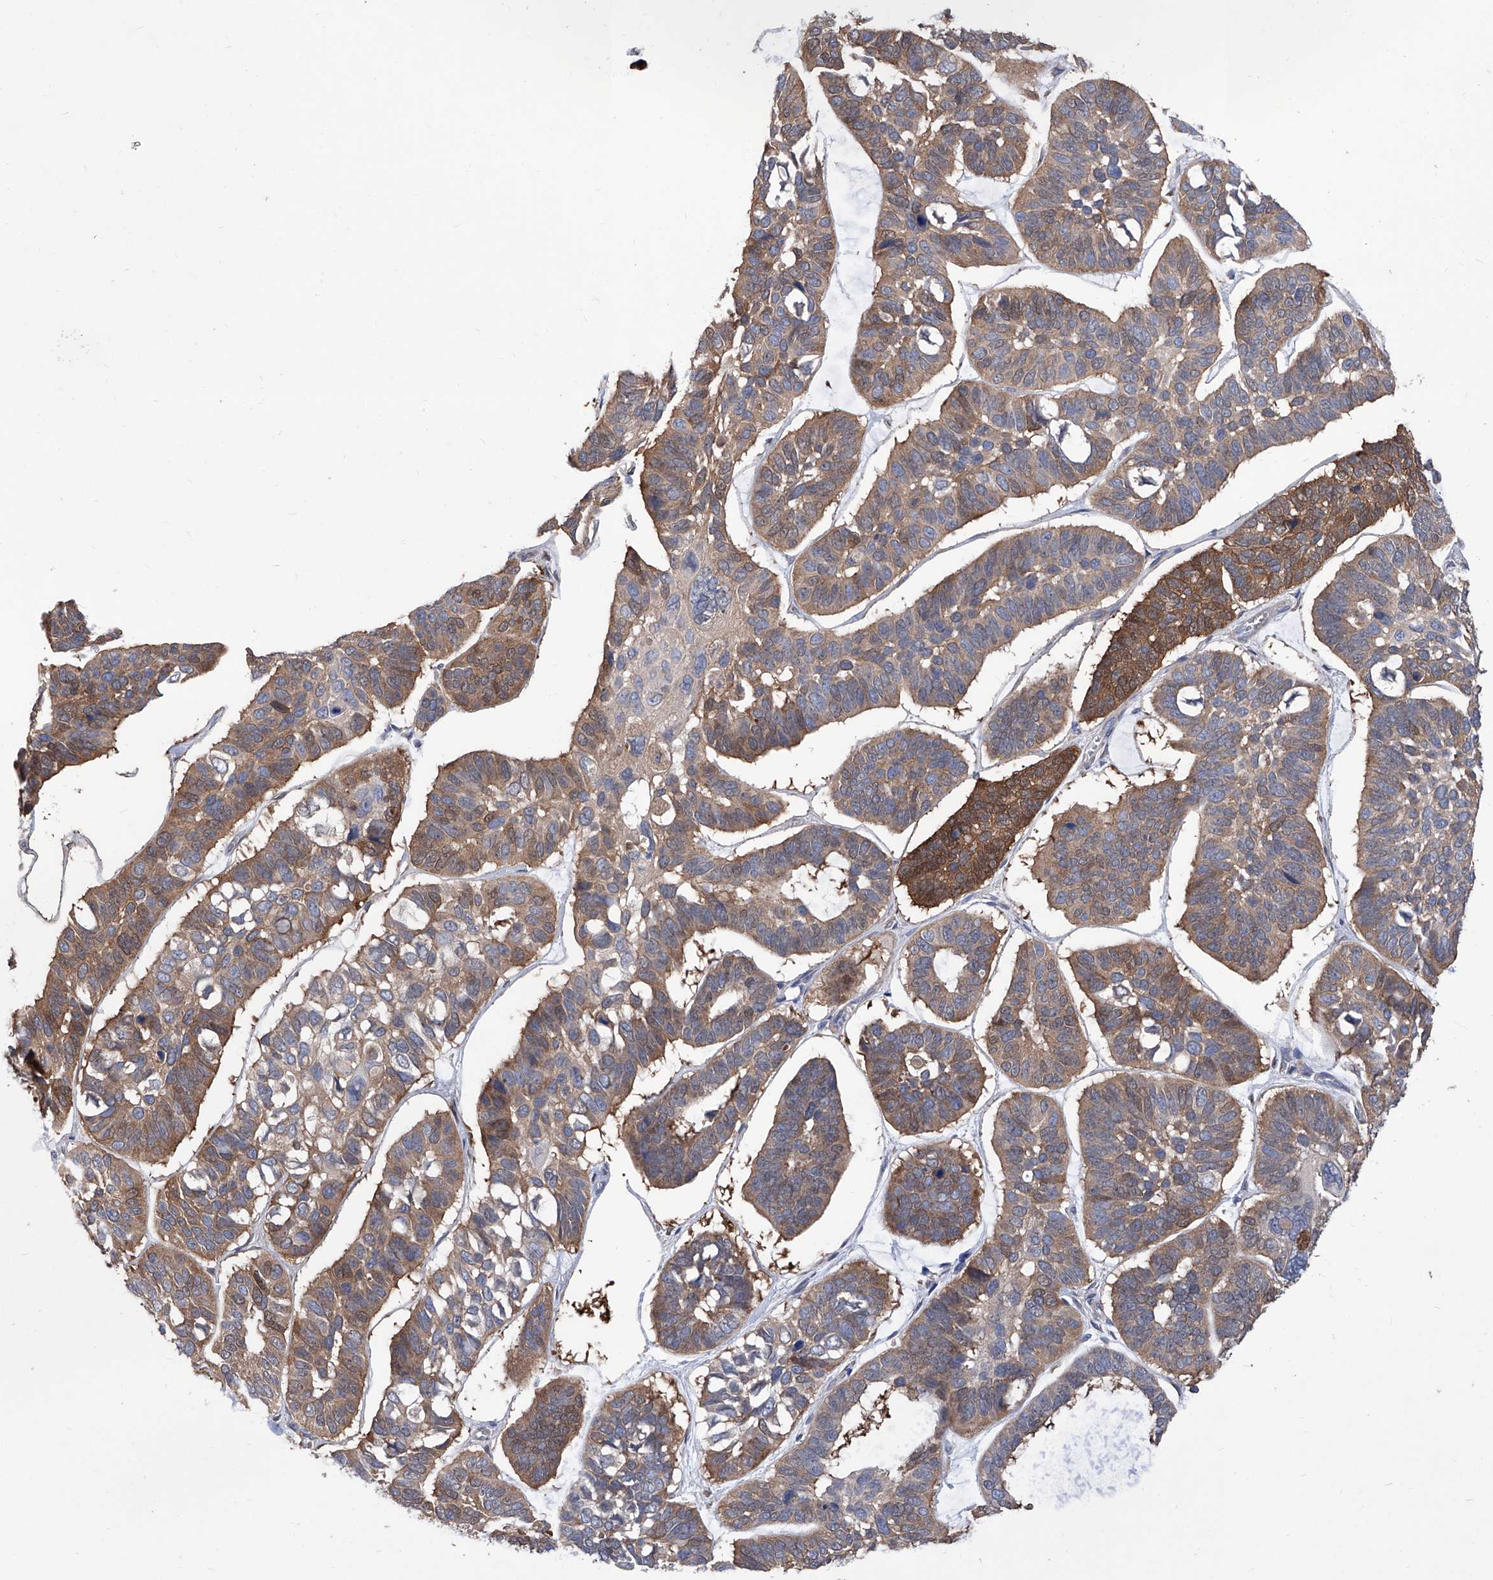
{"staining": {"intensity": "moderate", "quantity": ">75%", "location": "cytoplasmic/membranous"}, "tissue": "skin cancer", "cell_type": "Tumor cells", "image_type": "cancer", "snomed": [{"axis": "morphology", "description": "Basal cell carcinoma"}, {"axis": "topography", "description": "Skin"}], "caption": "IHC image of neoplastic tissue: human skin basal cell carcinoma stained using immunohistochemistry displays medium levels of moderate protein expression localized specifically in the cytoplasmic/membranous of tumor cells, appearing as a cytoplasmic/membranous brown color.", "gene": "SMS", "patient": {"sex": "male", "age": 62}}